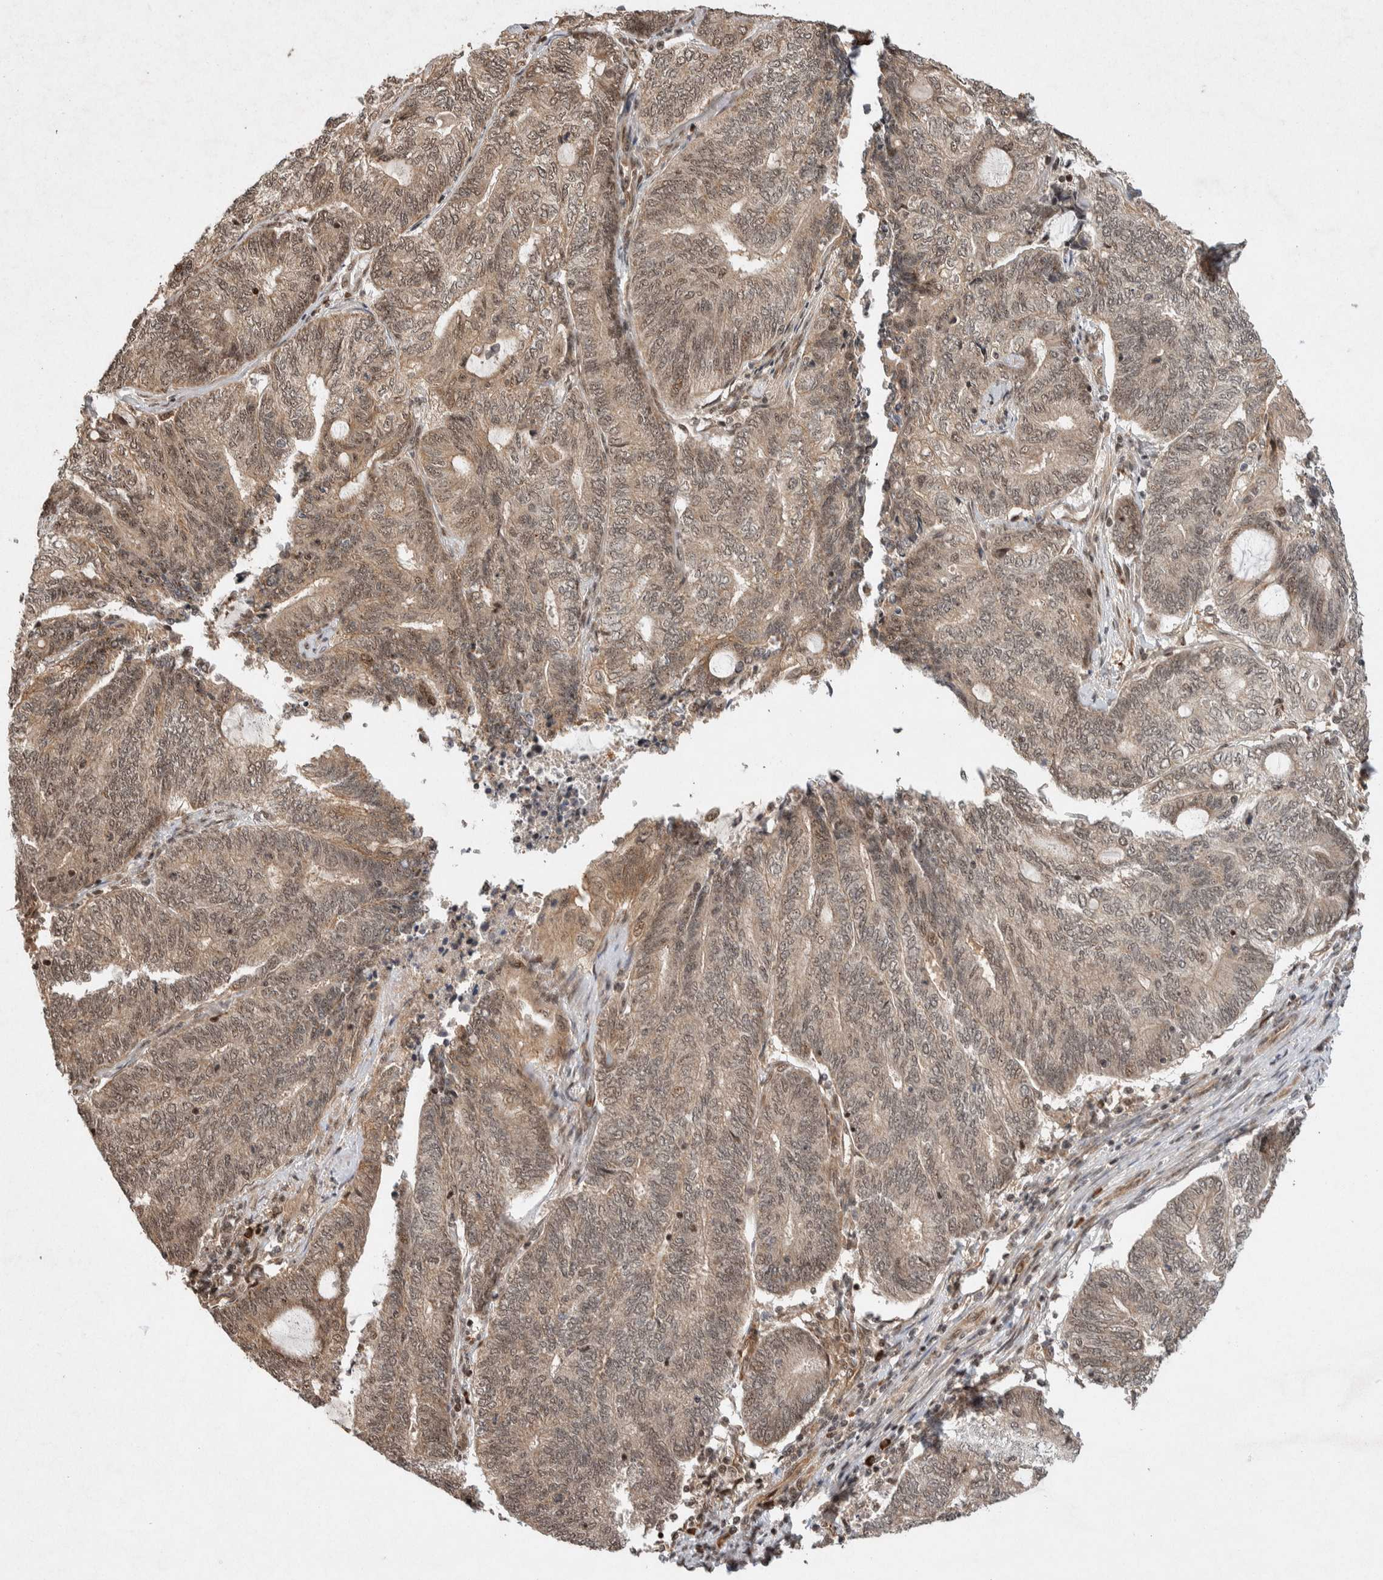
{"staining": {"intensity": "moderate", "quantity": "25%-75%", "location": "cytoplasmic/membranous,nuclear"}, "tissue": "endometrial cancer", "cell_type": "Tumor cells", "image_type": "cancer", "snomed": [{"axis": "morphology", "description": "Adenocarcinoma, NOS"}, {"axis": "topography", "description": "Uterus"}, {"axis": "topography", "description": "Endometrium"}], "caption": "This is an image of immunohistochemistry staining of endometrial cancer (adenocarcinoma), which shows moderate positivity in the cytoplasmic/membranous and nuclear of tumor cells.", "gene": "TOR1B", "patient": {"sex": "female", "age": 70}}